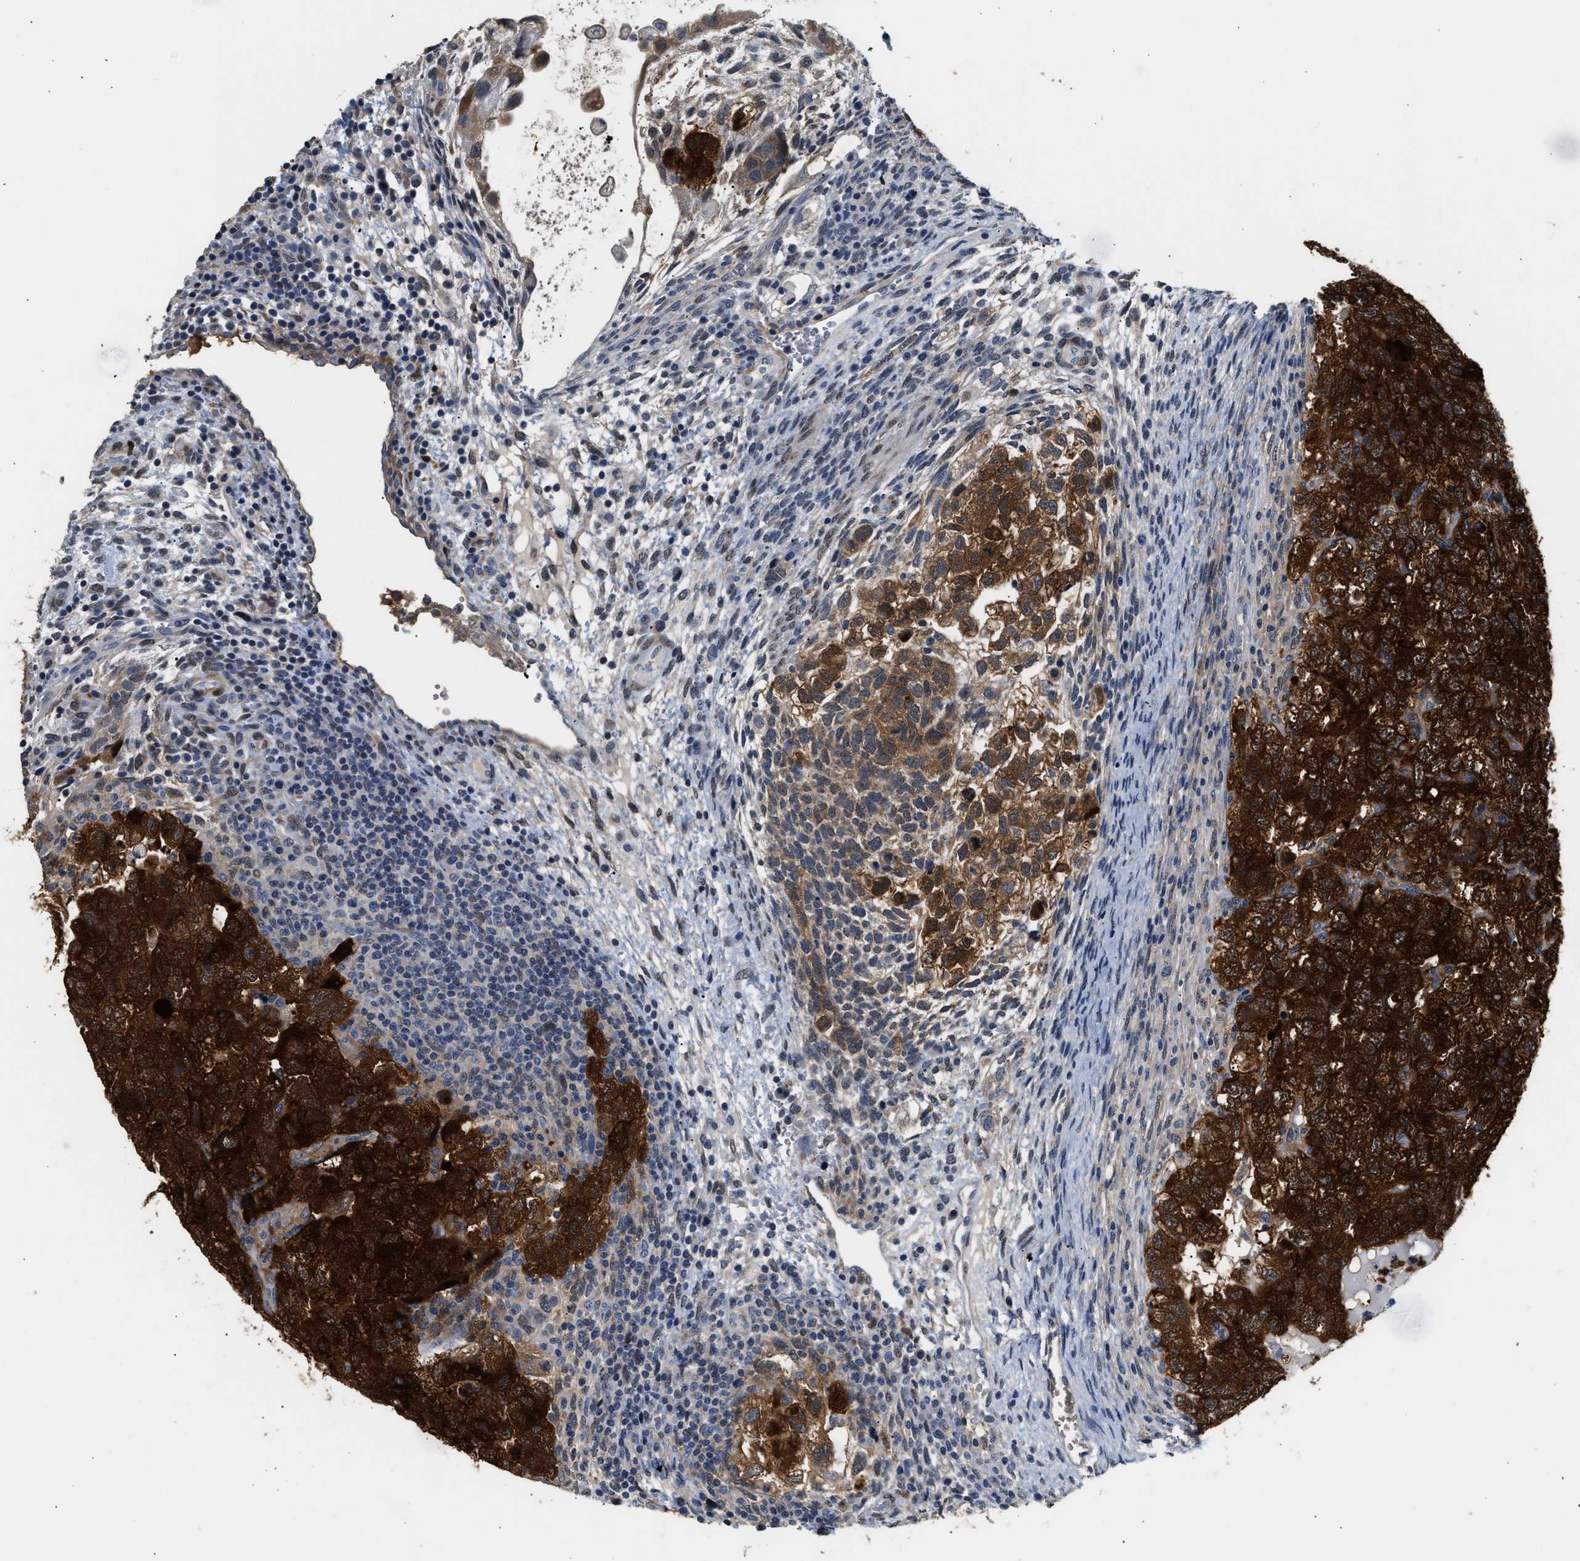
{"staining": {"intensity": "strong", "quantity": ">75%", "location": "cytoplasmic/membranous,nuclear"}, "tissue": "testis cancer", "cell_type": "Tumor cells", "image_type": "cancer", "snomed": [{"axis": "morphology", "description": "Carcinoma, Embryonal, NOS"}, {"axis": "topography", "description": "Testis"}], "caption": "This is an image of immunohistochemistry staining of embryonal carcinoma (testis), which shows strong staining in the cytoplasmic/membranous and nuclear of tumor cells.", "gene": "PPM1L", "patient": {"sex": "male", "age": 36}}